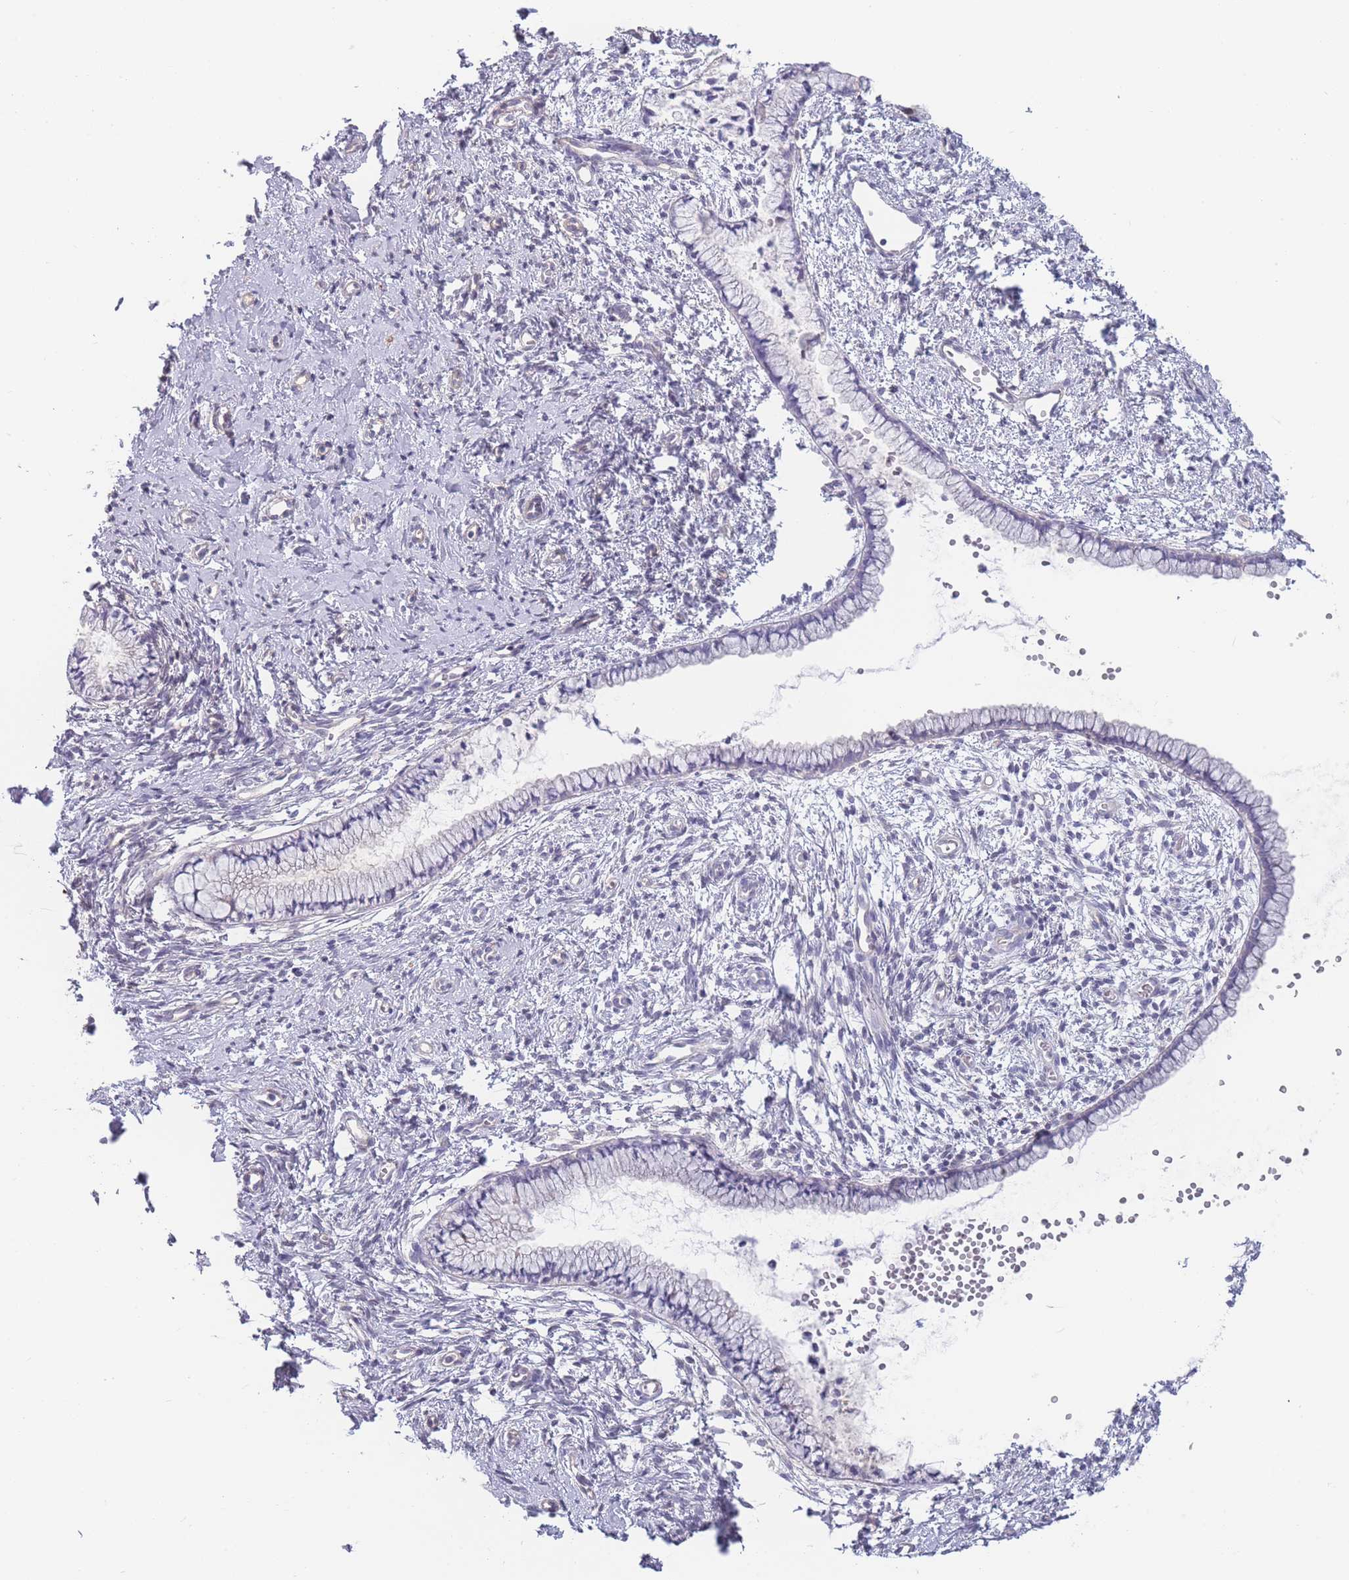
{"staining": {"intensity": "negative", "quantity": "none", "location": "none"}, "tissue": "cervix", "cell_type": "Glandular cells", "image_type": "normal", "snomed": [{"axis": "morphology", "description": "Normal tissue, NOS"}, {"axis": "topography", "description": "Cervix"}], "caption": "High power microscopy histopathology image of an IHC micrograph of unremarkable cervix, revealing no significant staining in glandular cells.", "gene": "SPHKAP", "patient": {"sex": "female", "age": 57}}